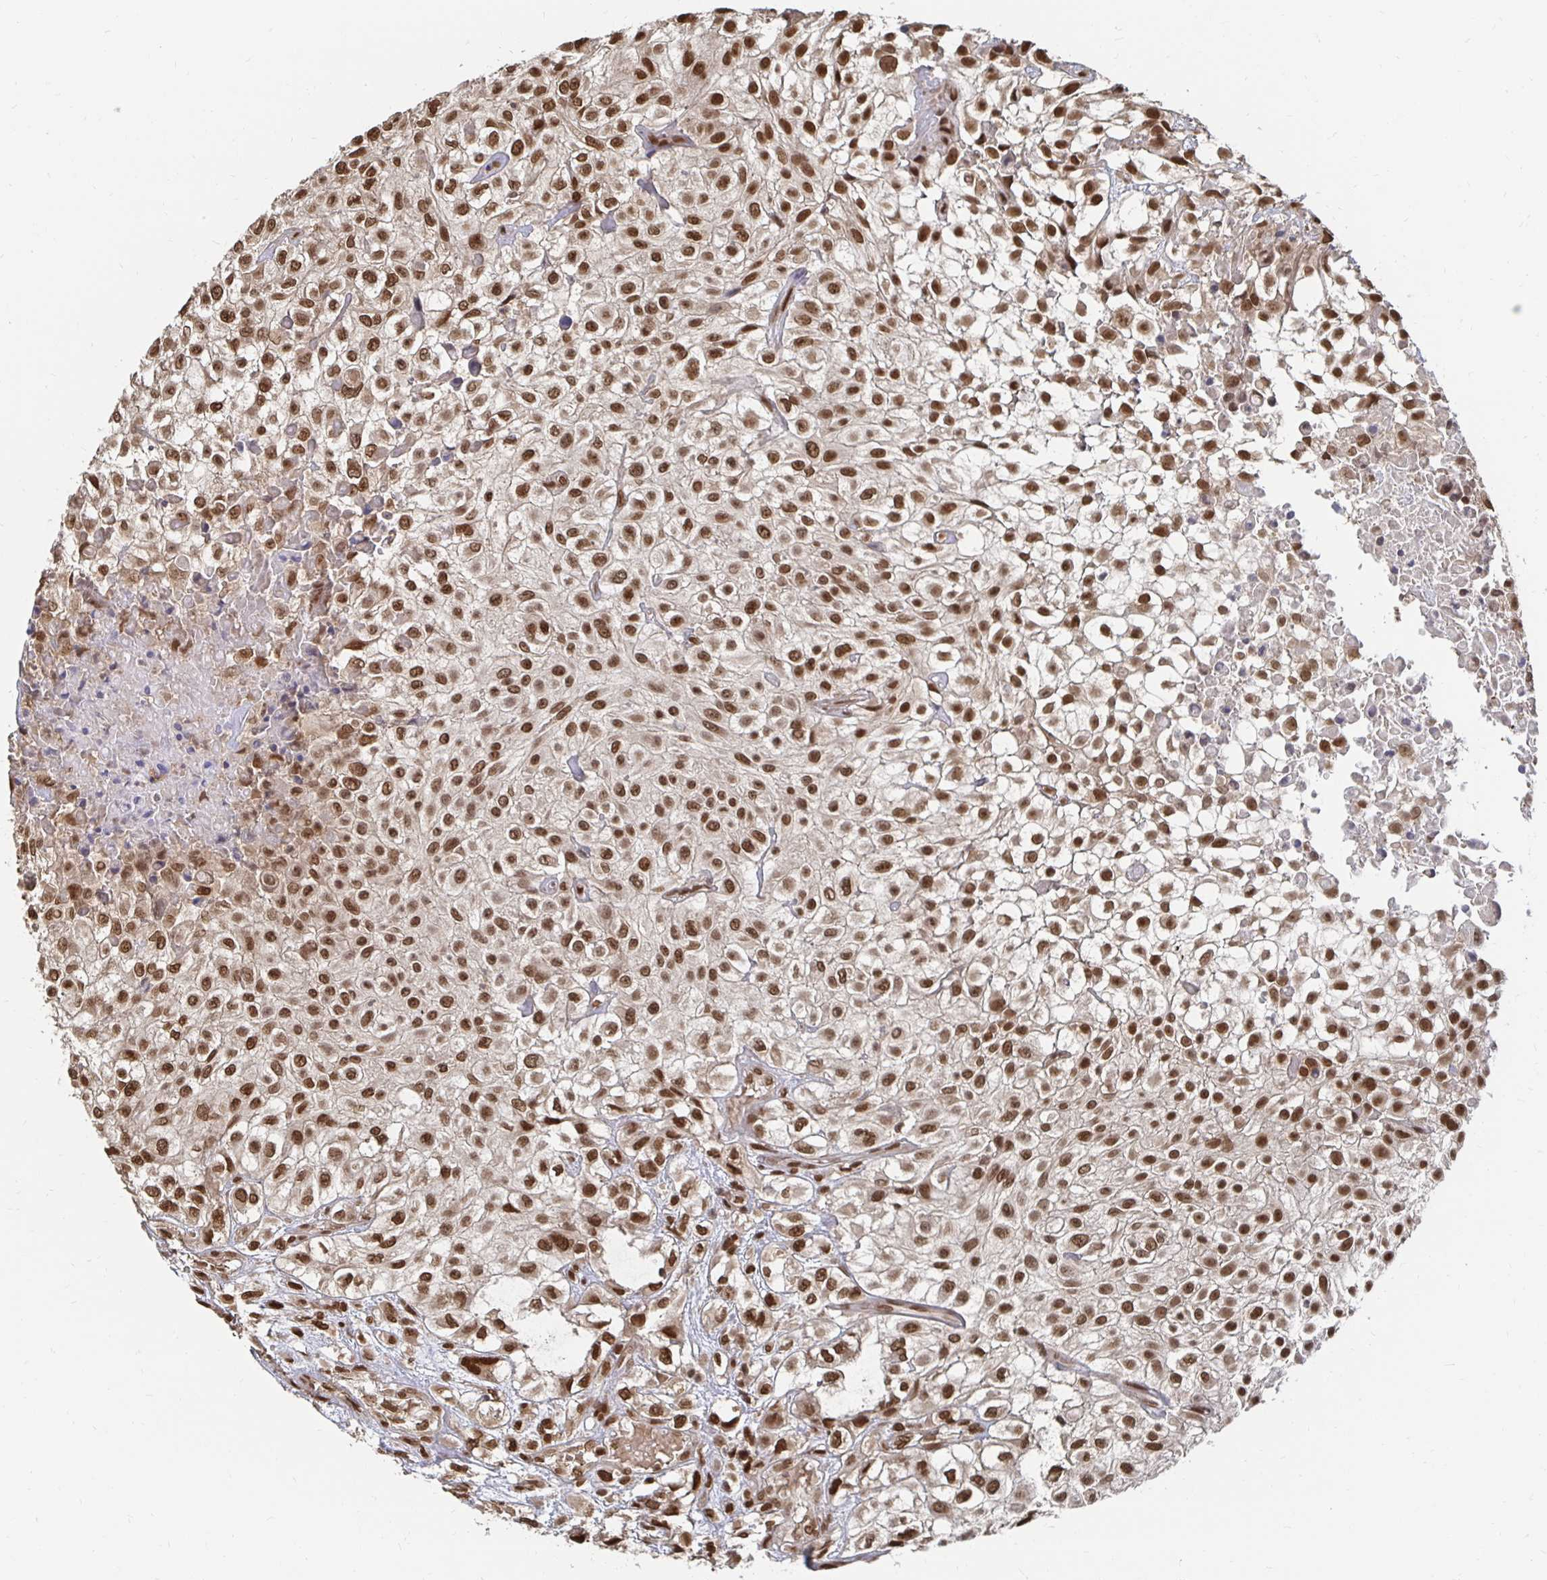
{"staining": {"intensity": "strong", "quantity": ">75%", "location": "nuclear"}, "tissue": "urothelial cancer", "cell_type": "Tumor cells", "image_type": "cancer", "snomed": [{"axis": "morphology", "description": "Urothelial carcinoma, High grade"}, {"axis": "topography", "description": "Urinary bladder"}], "caption": "Strong nuclear staining for a protein is present in about >75% of tumor cells of high-grade urothelial carcinoma using immunohistochemistry.", "gene": "GTF3C6", "patient": {"sex": "male", "age": 56}}